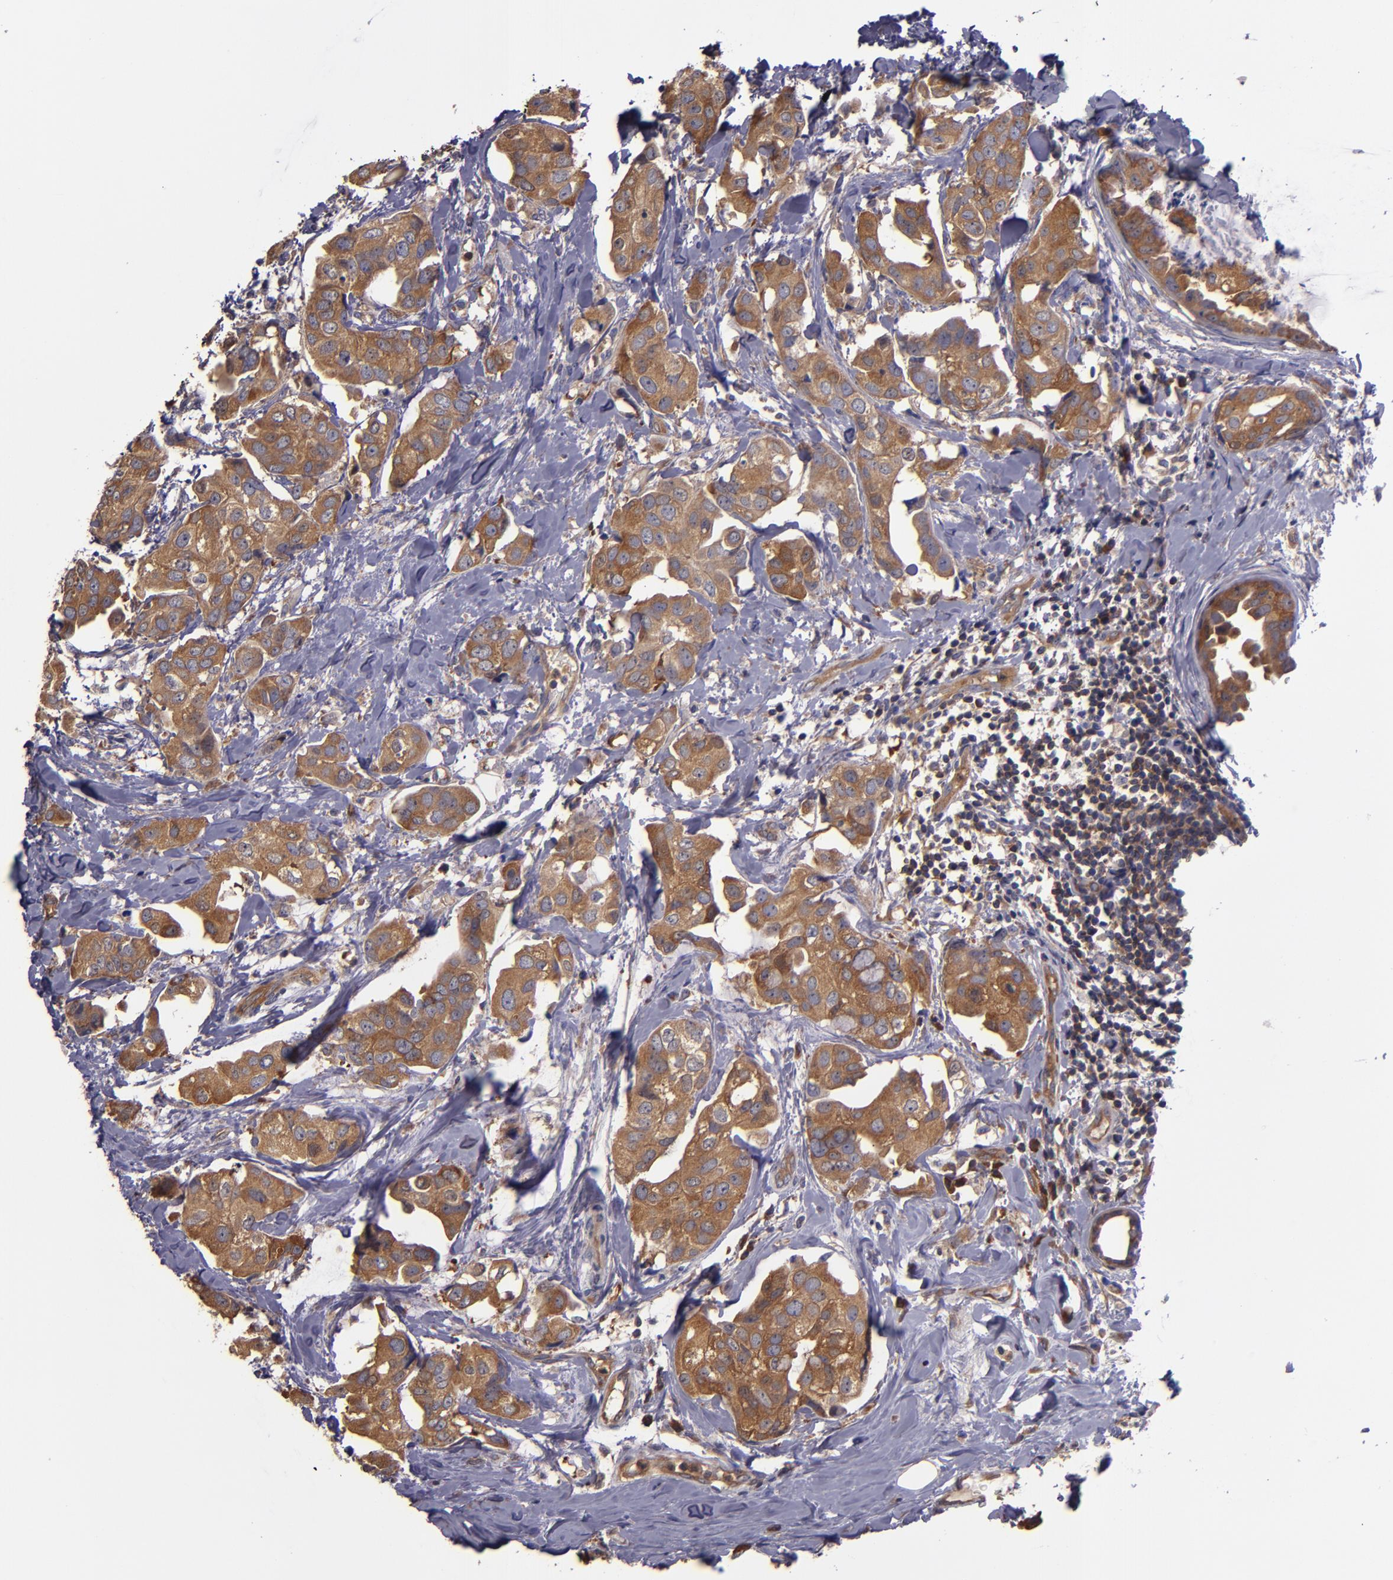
{"staining": {"intensity": "moderate", "quantity": ">75%", "location": "cytoplasmic/membranous"}, "tissue": "breast cancer", "cell_type": "Tumor cells", "image_type": "cancer", "snomed": [{"axis": "morphology", "description": "Duct carcinoma"}, {"axis": "topography", "description": "Breast"}], "caption": "Tumor cells reveal moderate cytoplasmic/membranous staining in approximately >75% of cells in breast cancer.", "gene": "CARS1", "patient": {"sex": "female", "age": 40}}